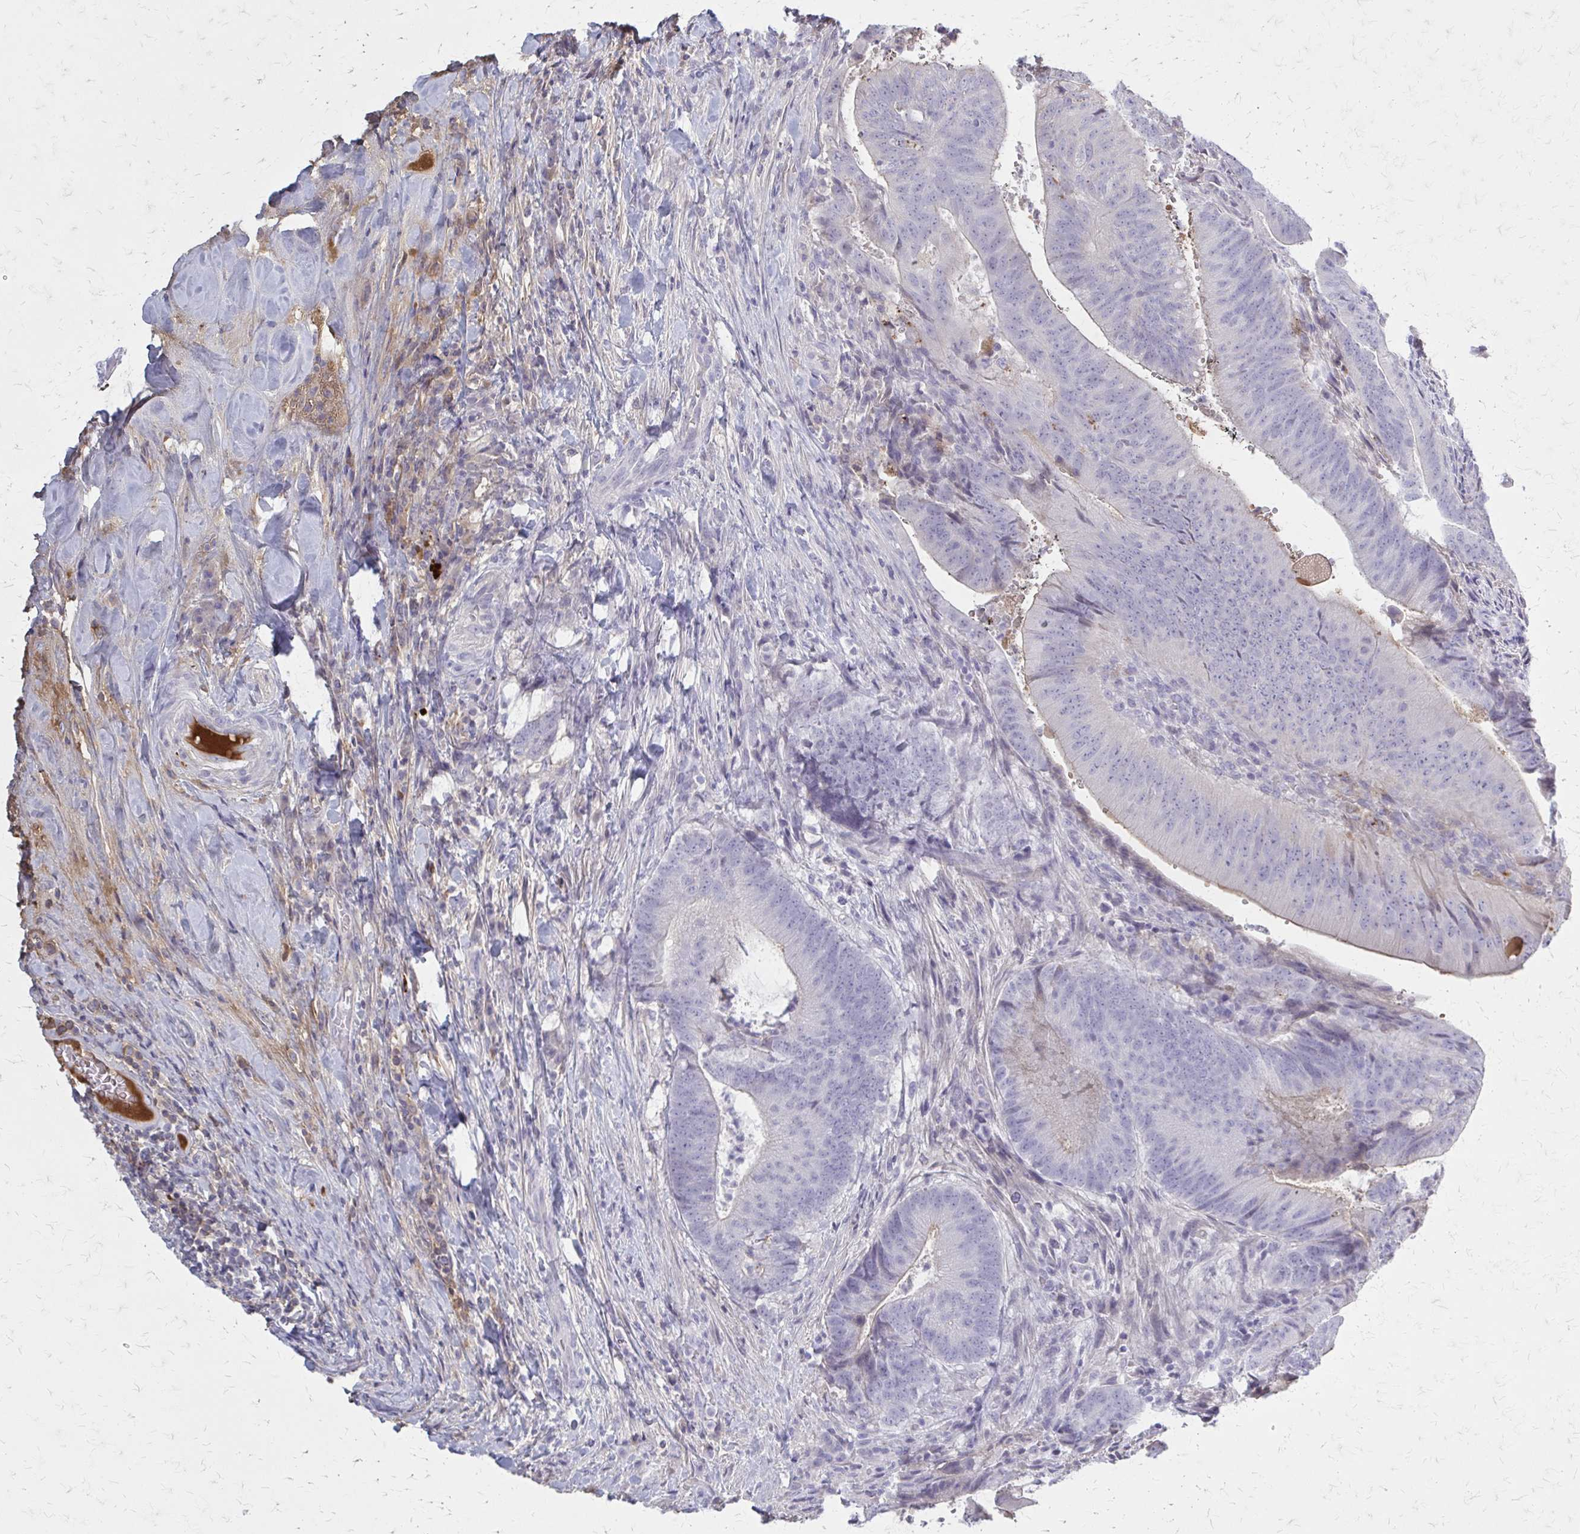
{"staining": {"intensity": "negative", "quantity": "none", "location": "none"}, "tissue": "colorectal cancer", "cell_type": "Tumor cells", "image_type": "cancer", "snomed": [{"axis": "morphology", "description": "Adenocarcinoma, NOS"}, {"axis": "topography", "description": "Colon"}], "caption": "A photomicrograph of colorectal cancer stained for a protein reveals no brown staining in tumor cells. The staining was performed using DAB (3,3'-diaminobenzidine) to visualize the protein expression in brown, while the nuclei were stained in blue with hematoxylin (Magnification: 20x).", "gene": "SERPIND1", "patient": {"sex": "female", "age": 43}}